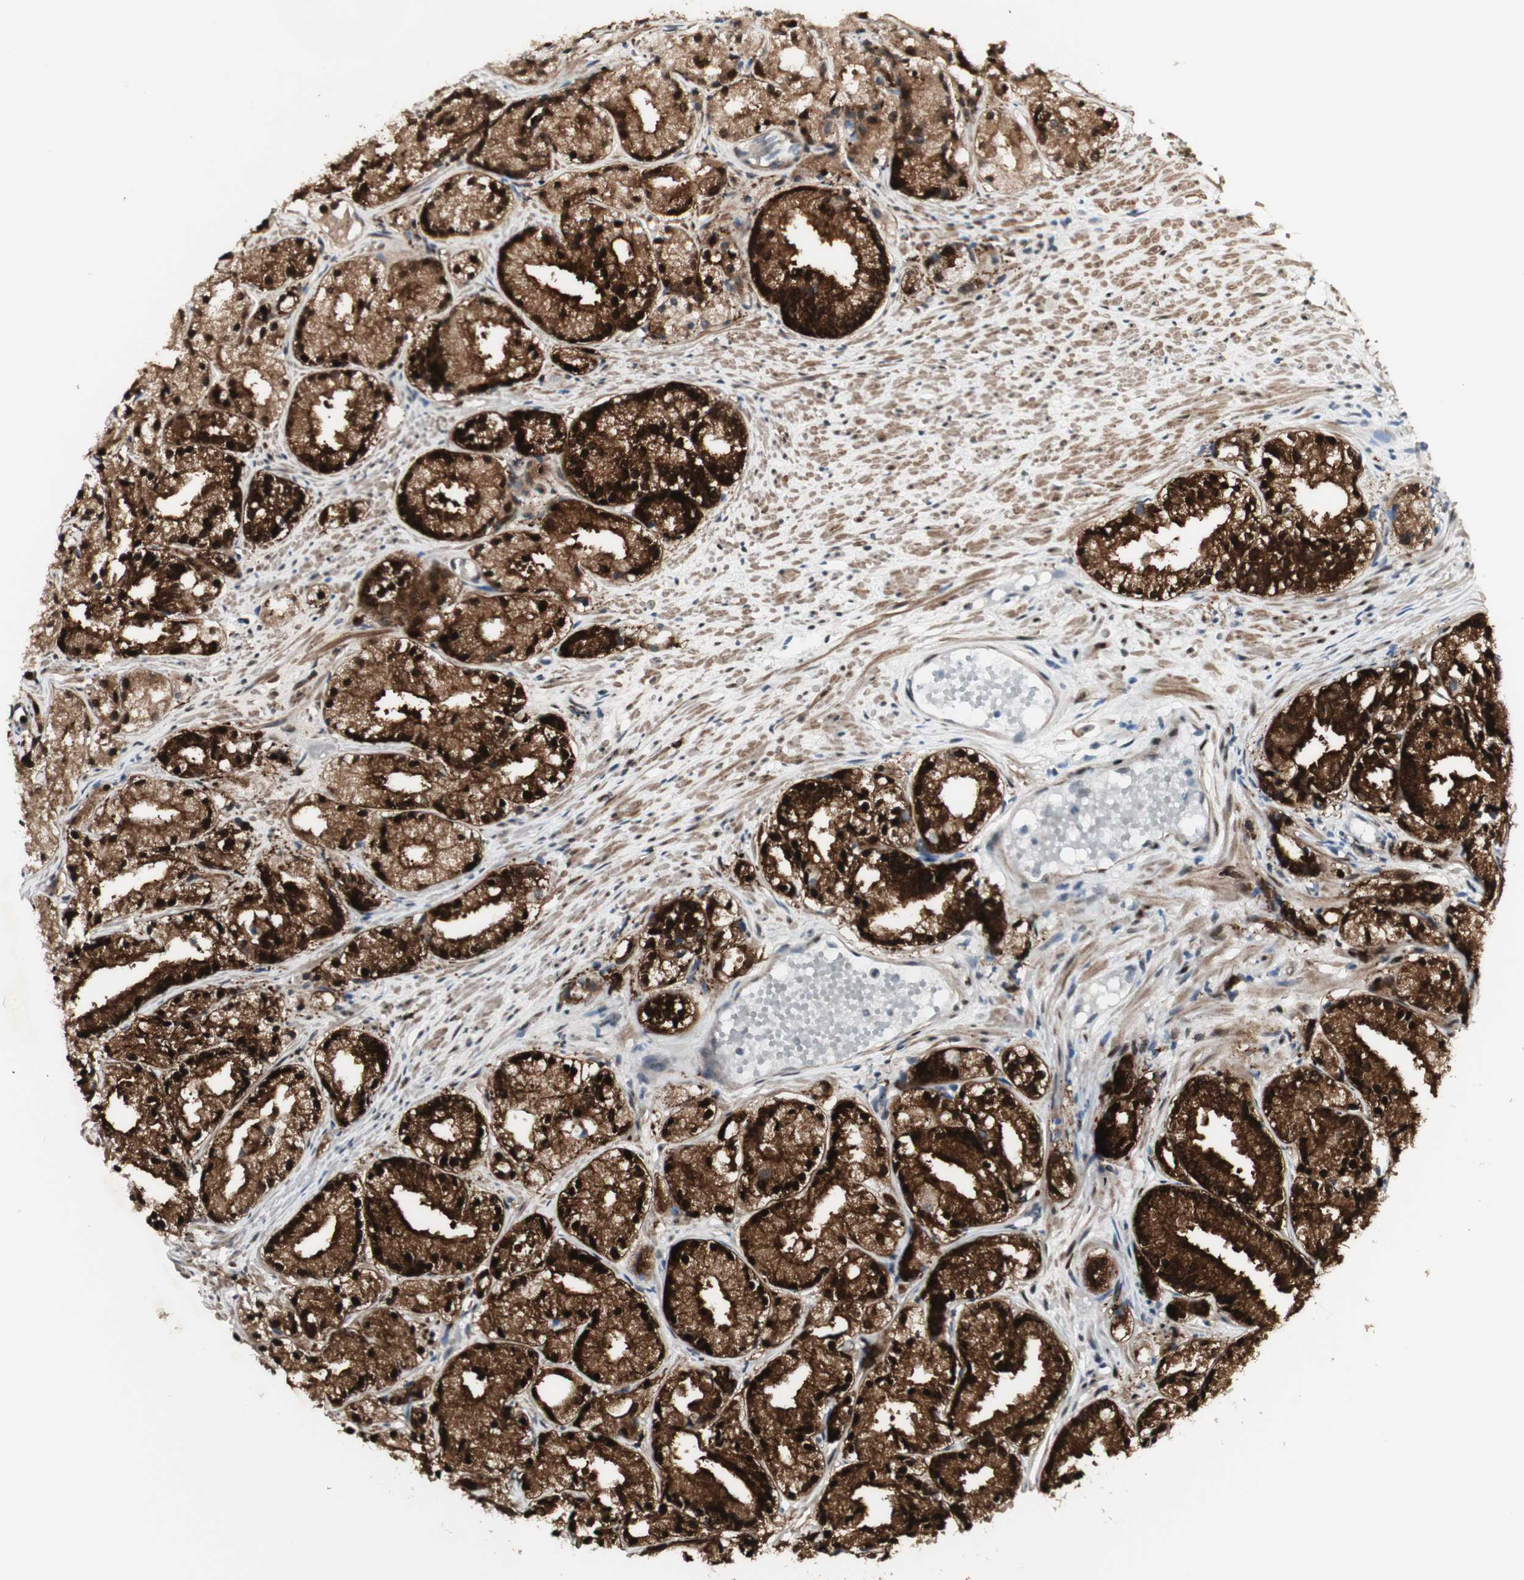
{"staining": {"intensity": "strong", "quantity": ">75%", "location": "cytoplasmic/membranous"}, "tissue": "prostate cancer", "cell_type": "Tumor cells", "image_type": "cancer", "snomed": [{"axis": "morphology", "description": "Adenocarcinoma, Low grade"}, {"axis": "topography", "description": "Prostate"}], "caption": "The image shows staining of prostate low-grade adenocarcinoma, revealing strong cytoplasmic/membranous protein expression (brown color) within tumor cells.", "gene": "C1orf116", "patient": {"sex": "male", "age": 72}}